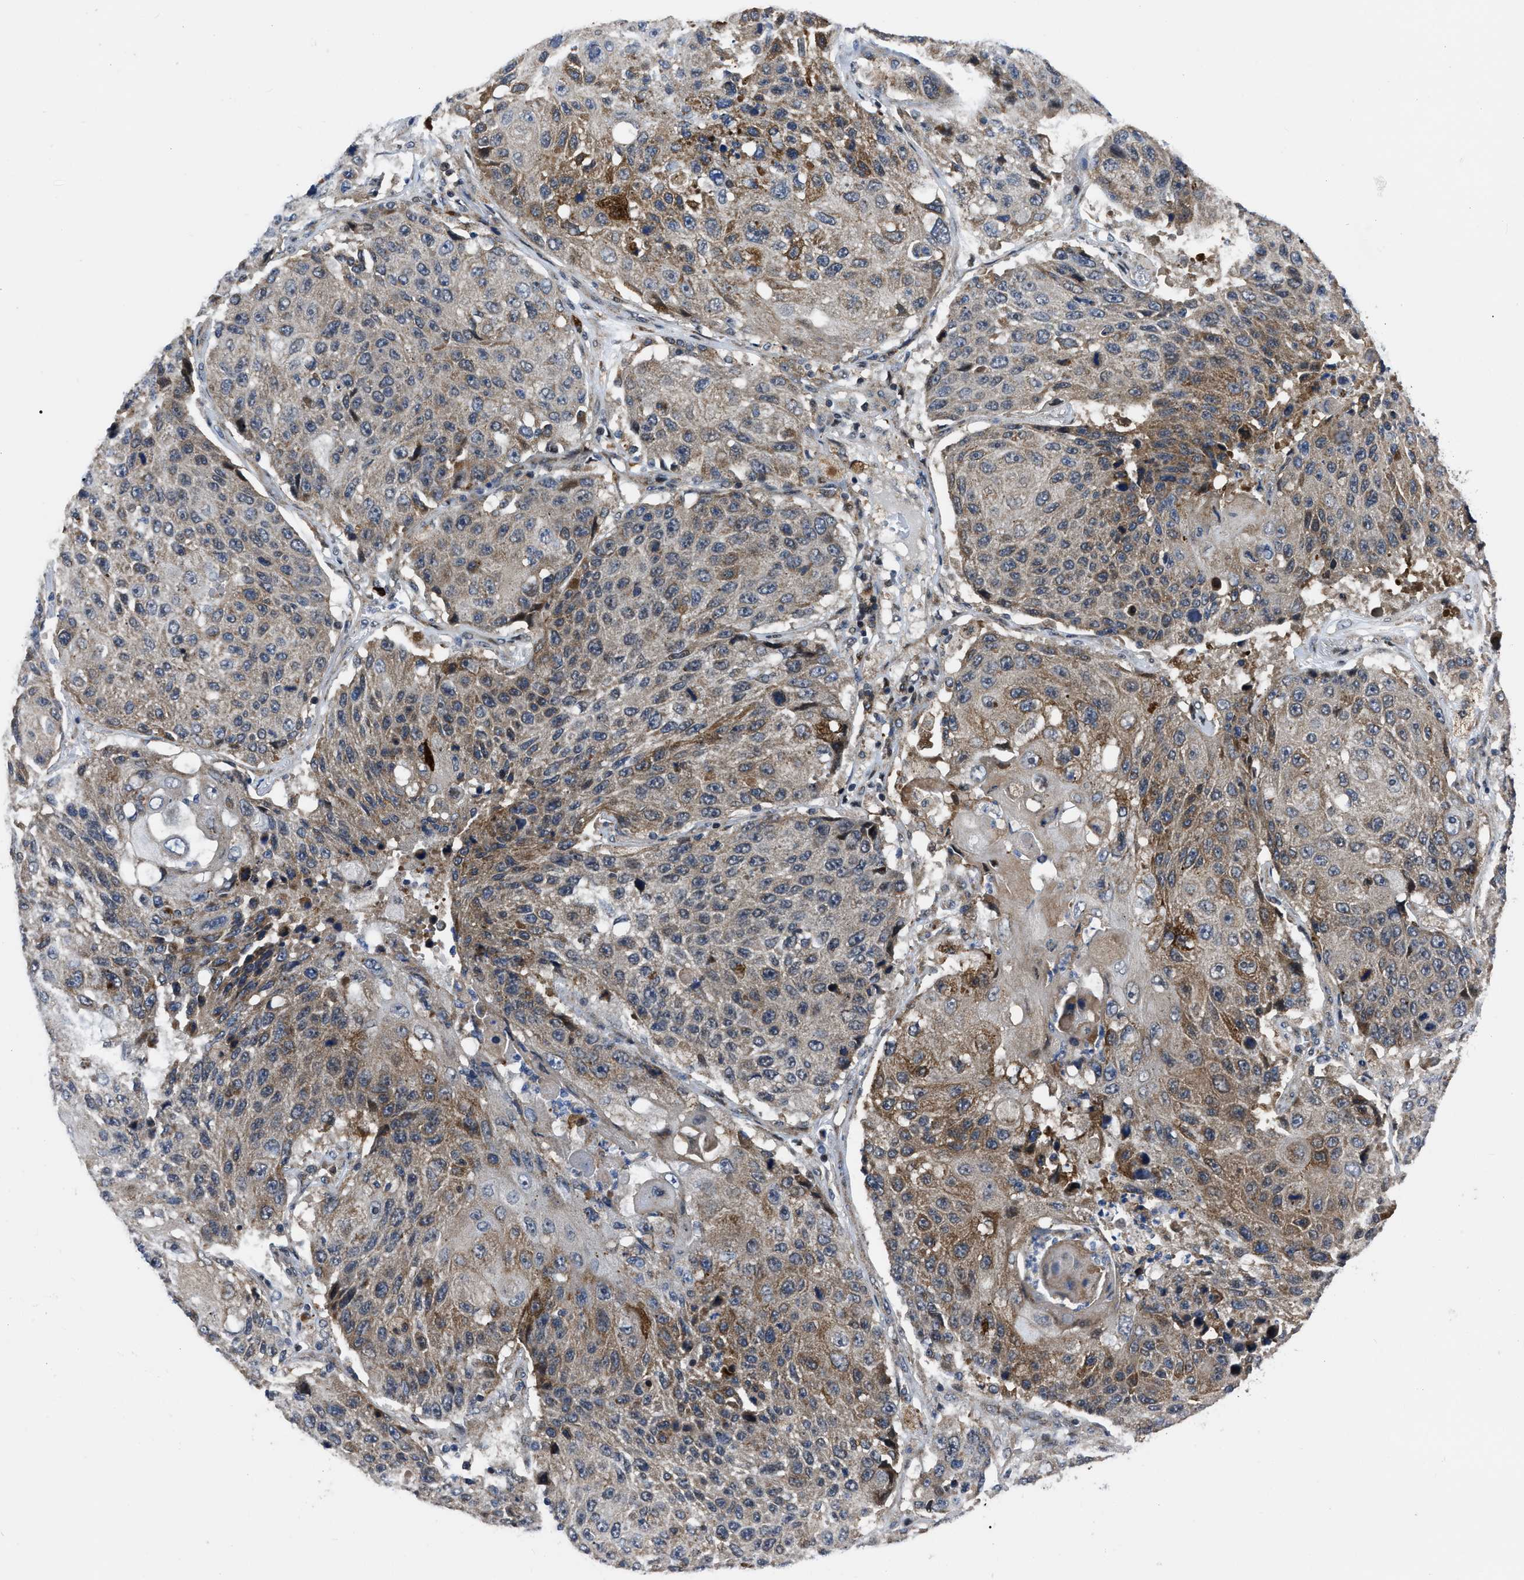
{"staining": {"intensity": "moderate", "quantity": "25%-75%", "location": "cytoplasmic/membranous"}, "tissue": "lung cancer", "cell_type": "Tumor cells", "image_type": "cancer", "snomed": [{"axis": "morphology", "description": "Squamous cell carcinoma, NOS"}, {"axis": "topography", "description": "Lung"}], "caption": "The micrograph reveals immunohistochemical staining of squamous cell carcinoma (lung). There is moderate cytoplasmic/membranous positivity is seen in approximately 25%-75% of tumor cells.", "gene": "PPWD1", "patient": {"sex": "male", "age": 61}}